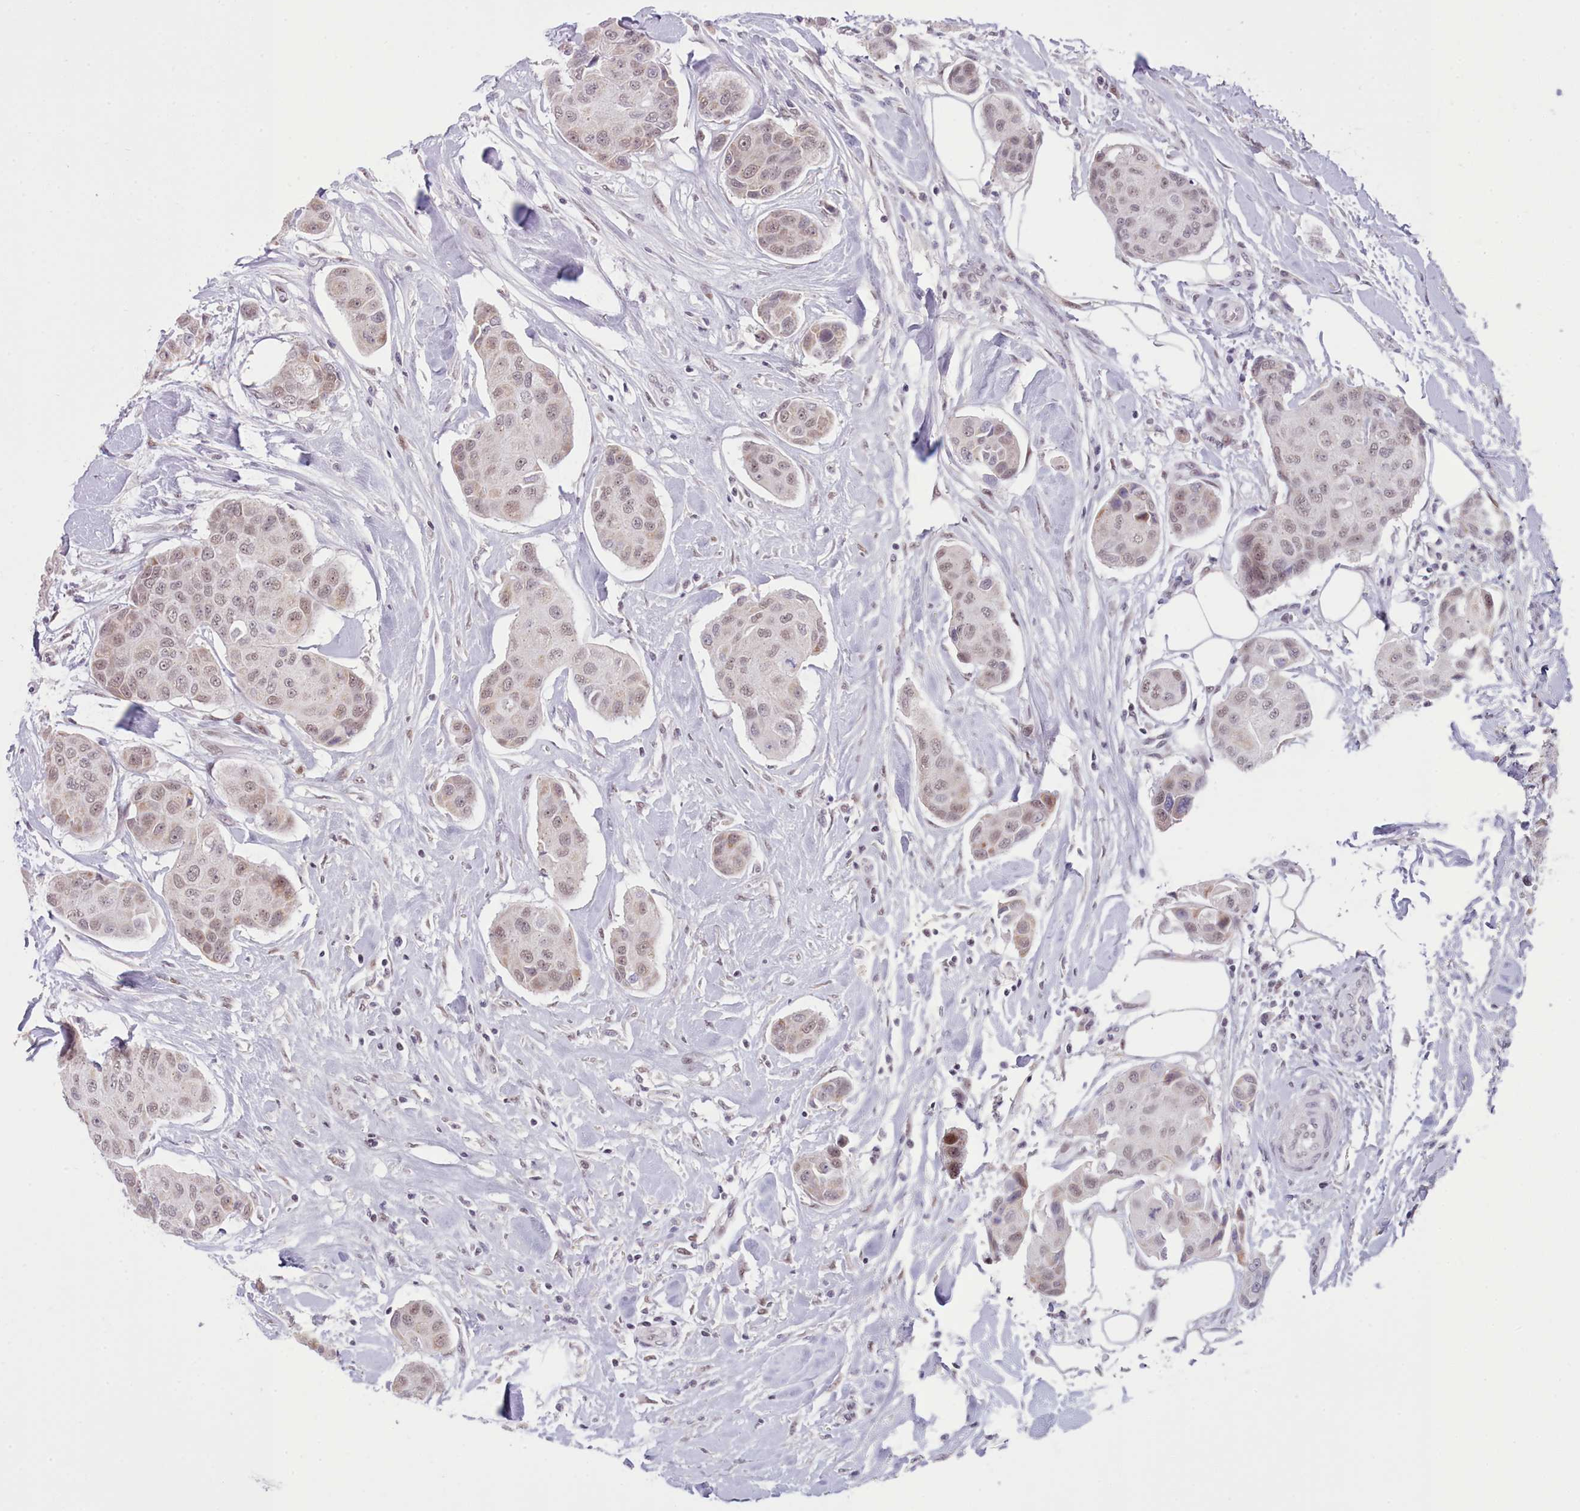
{"staining": {"intensity": "weak", "quantity": ">75%", "location": "nuclear"}, "tissue": "breast cancer", "cell_type": "Tumor cells", "image_type": "cancer", "snomed": [{"axis": "morphology", "description": "Duct carcinoma"}, {"axis": "topography", "description": "Breast"}, {"axis": "topography", "description": "Lymph node"}], "caption": "The micrograph shows a brown stain indicating the presence of a protein in the nuclear of tumor cells in breast intraductal carcinoma. The staining was performed using DAB (3,3'-diaminobenzidine), with brown indicating positive protein expression. Nuclei are stained blue with hematoxylin.", "gene": "RFX1", "patient": {"sex": "female", "age": 80}}